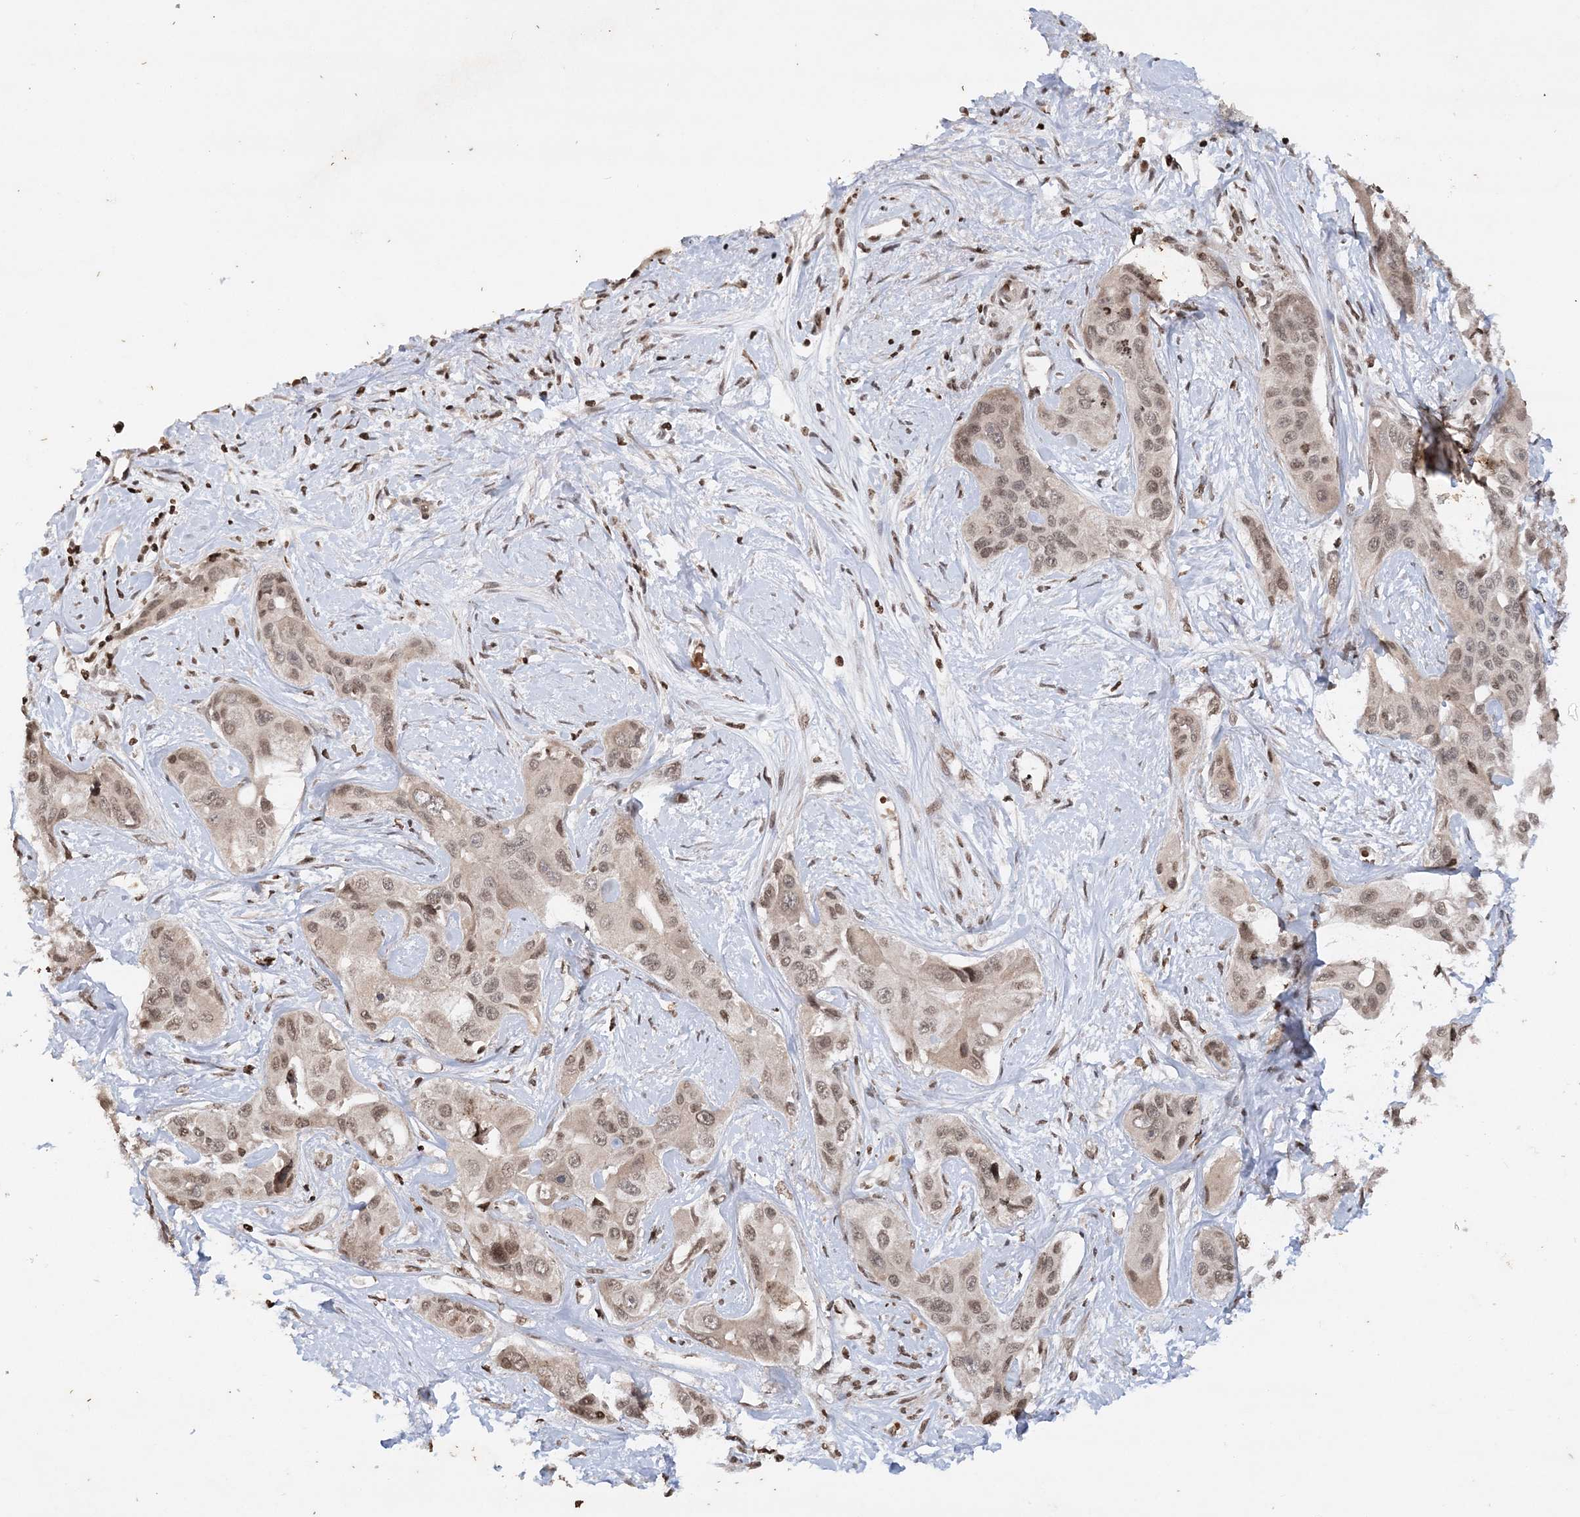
{"staining": {"intensity": "weak", "quantity": ">75%", "location": "nuclear"}, "tissue": "liver cancer", "cell_type": "Tumor cells", "image_type": "cancer", "snomed": [{"axis": "morphology", "description": "Cholangiocarcinoma"}, {"axis": "topography", "description": "Liver"}], "caption": "Approximately >75% of tumor cells in liver cholangiocarcinoma display weak nuclear protein staining as visualized by brown immunohistochemical staining.", "gene": "NEDD9", "patient": {"sex": "male", "age": 59}}